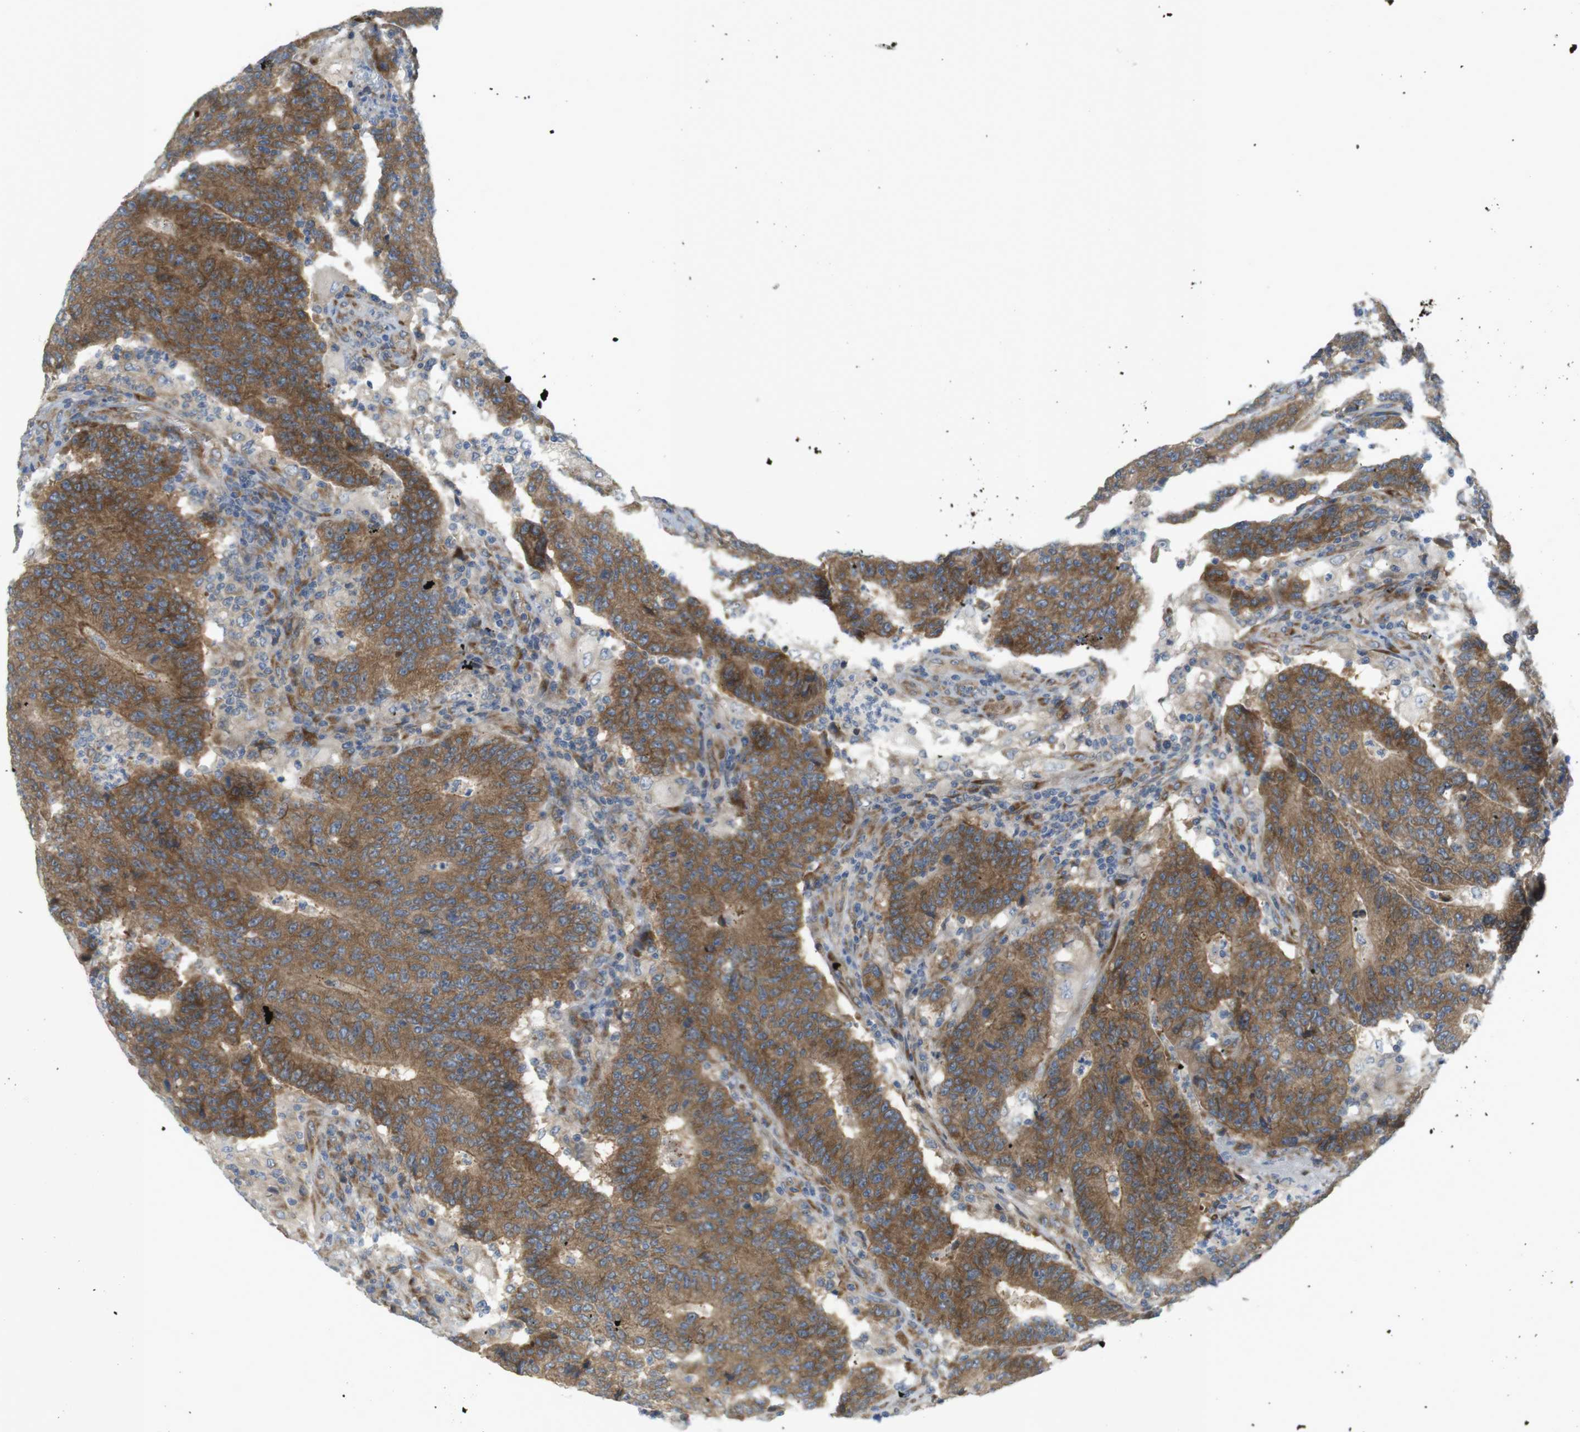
{"staining": {"intensity": "moderate", "quantity": ">75%", "location": "cytoplasmic/membranous"}, "tissue": "colorectal cancer", "cell_type": "Tumor cells", "image_type": "cancer", "snomed": [{"axis": "morphology", "description": "Normal tissue, NOS"}, {"axis": "morphology", "description": "Adenocarcinoma, NOS"}, {"axis": "topography", "description": "Colon"}], "caption": "Immunohistochemistry (IHC) staining of adenocarcinoma (colorectal), which shows medium levels of moderate cytoplasmic/membranous staining in approximately >75% of tumor cells indicating moderate cytoplasmic/membranous protein positivity. The staining was performed using DAB (3,3'-diaminobenzidine) (brown) for protein detection and nuclei were counterstained in hematoxylin (blue).", "gene": "GJC3", "patient": {"sex": "female", "age": 75}}